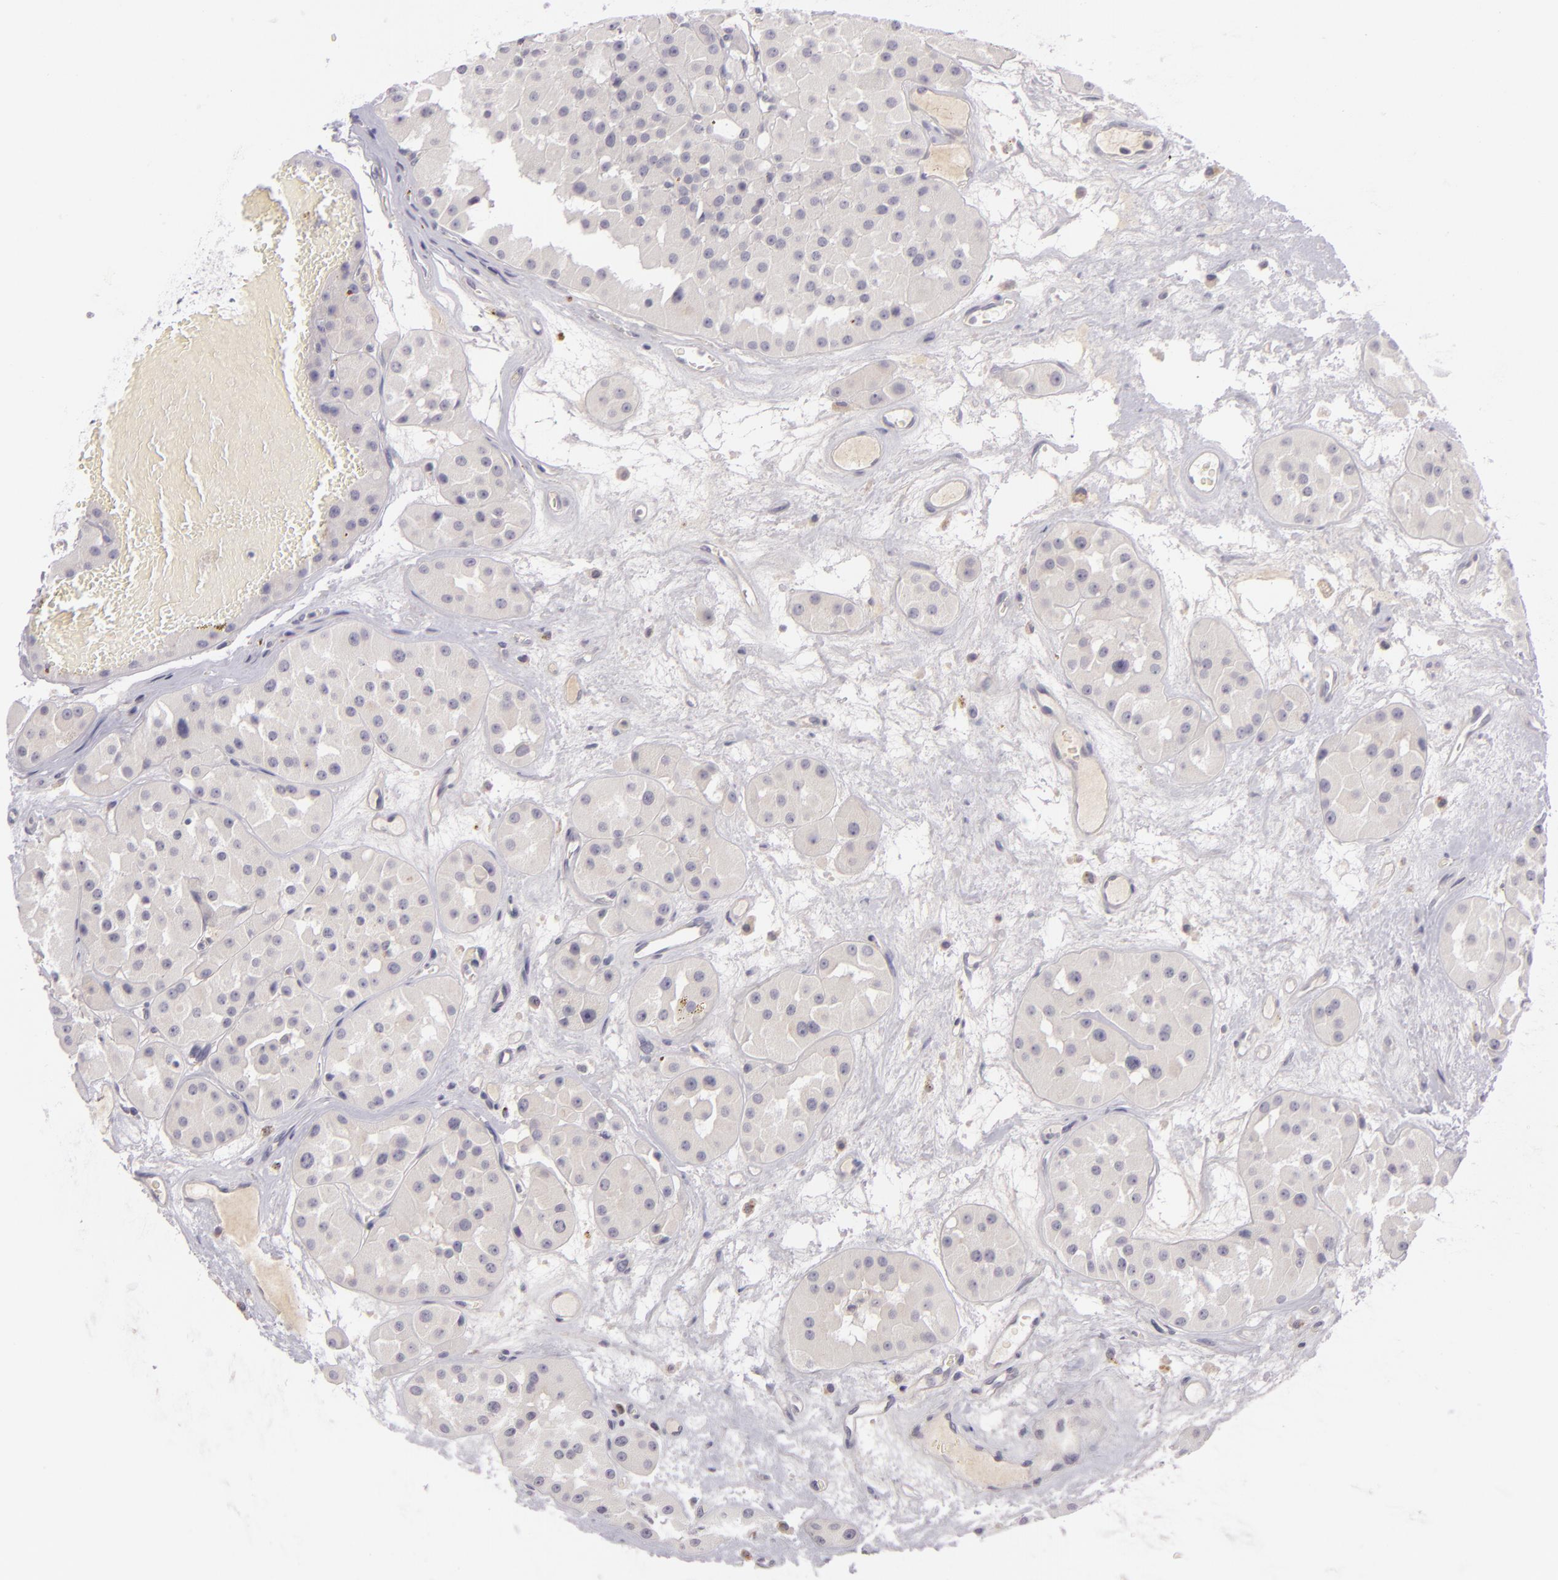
{"staining": {"intensity": "negative", "quantity": "none", "location": "none"}, "tissue": "renal cancer", "cell_type": "Tumor cells", "image_type": "cancer", "snomed": [{"axis": "morphology", "description": "Adenocarcinoma, uncertain malignant potential"}, {"axis": "topography", "description": "Kidney"}], "caption": "Renal adenocarcinoma,  uncertain malignant potential was stained to show a protein in brown. There is no significant expression in tumor cells.", "gene": "DAG1", "patient": {"sex": "male", "age": 63}}